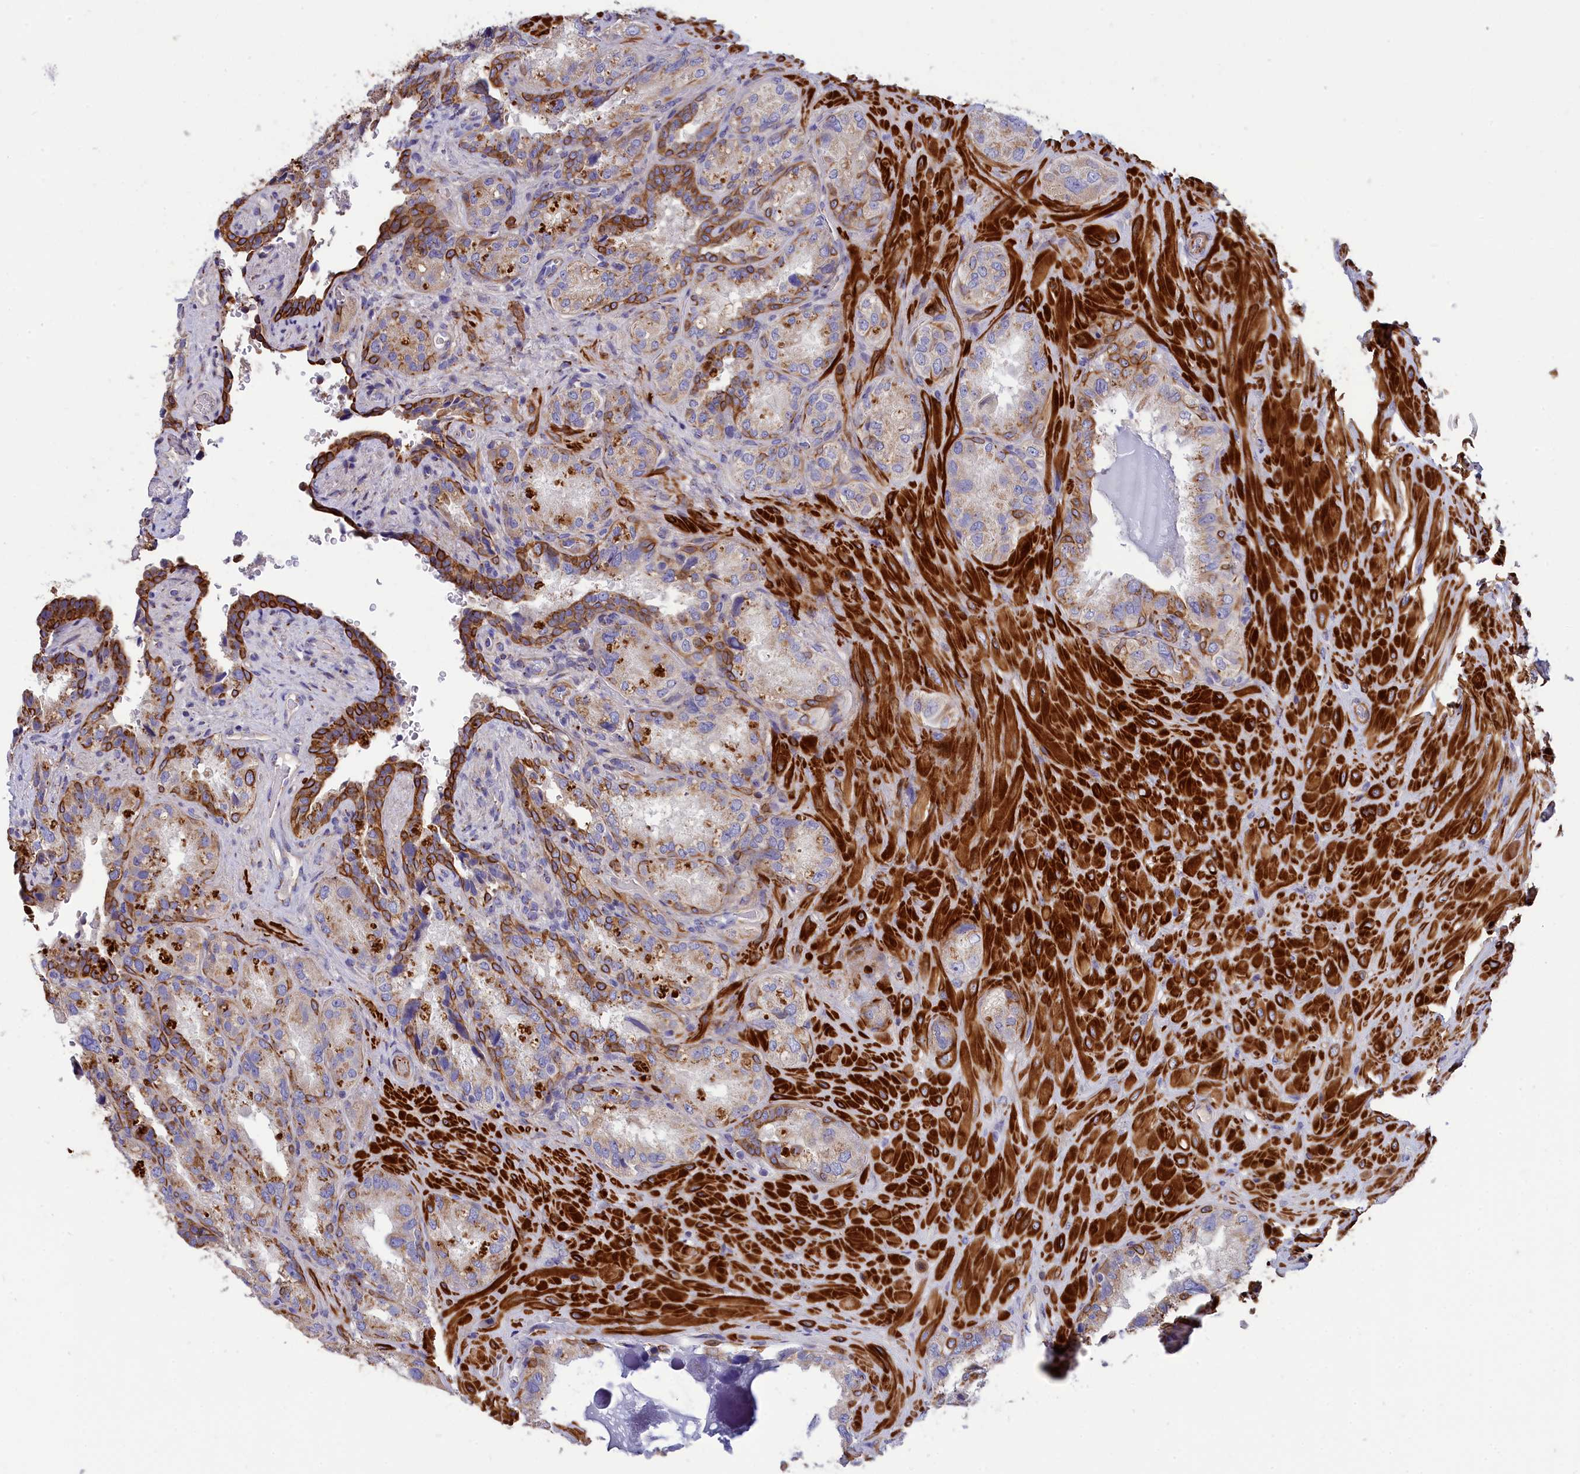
{"staining": {"intensity": "strong", "quantity": "25%-75%", "location": "cytoplasmic/membranous"}, "tissue": "seminal vesicle", "cell_type": "Glandular cells", "image_type": "normal", "snomed": [{"axis": "morphology", "description": "Normal tissue, NOS"}, {"axis": "topography", "description": "Seminal veicle"}, {"axis": "topography", "description": "Peripheral nerve tissue"}], "caption": "Benign seminal vesicle displays strong cytoplasmic/membranous positivity in approximately 25%-75% of glandular cells, visualized by immunohistochemistry. (Stains: DAB (3,3'-diaminobenzidine) in brown, nuclei in blue, Microscopy: brightfield microscopy at high magnification).", "gene": "TUBGCP4", "patient": {"sex": "male", "age": 67}}